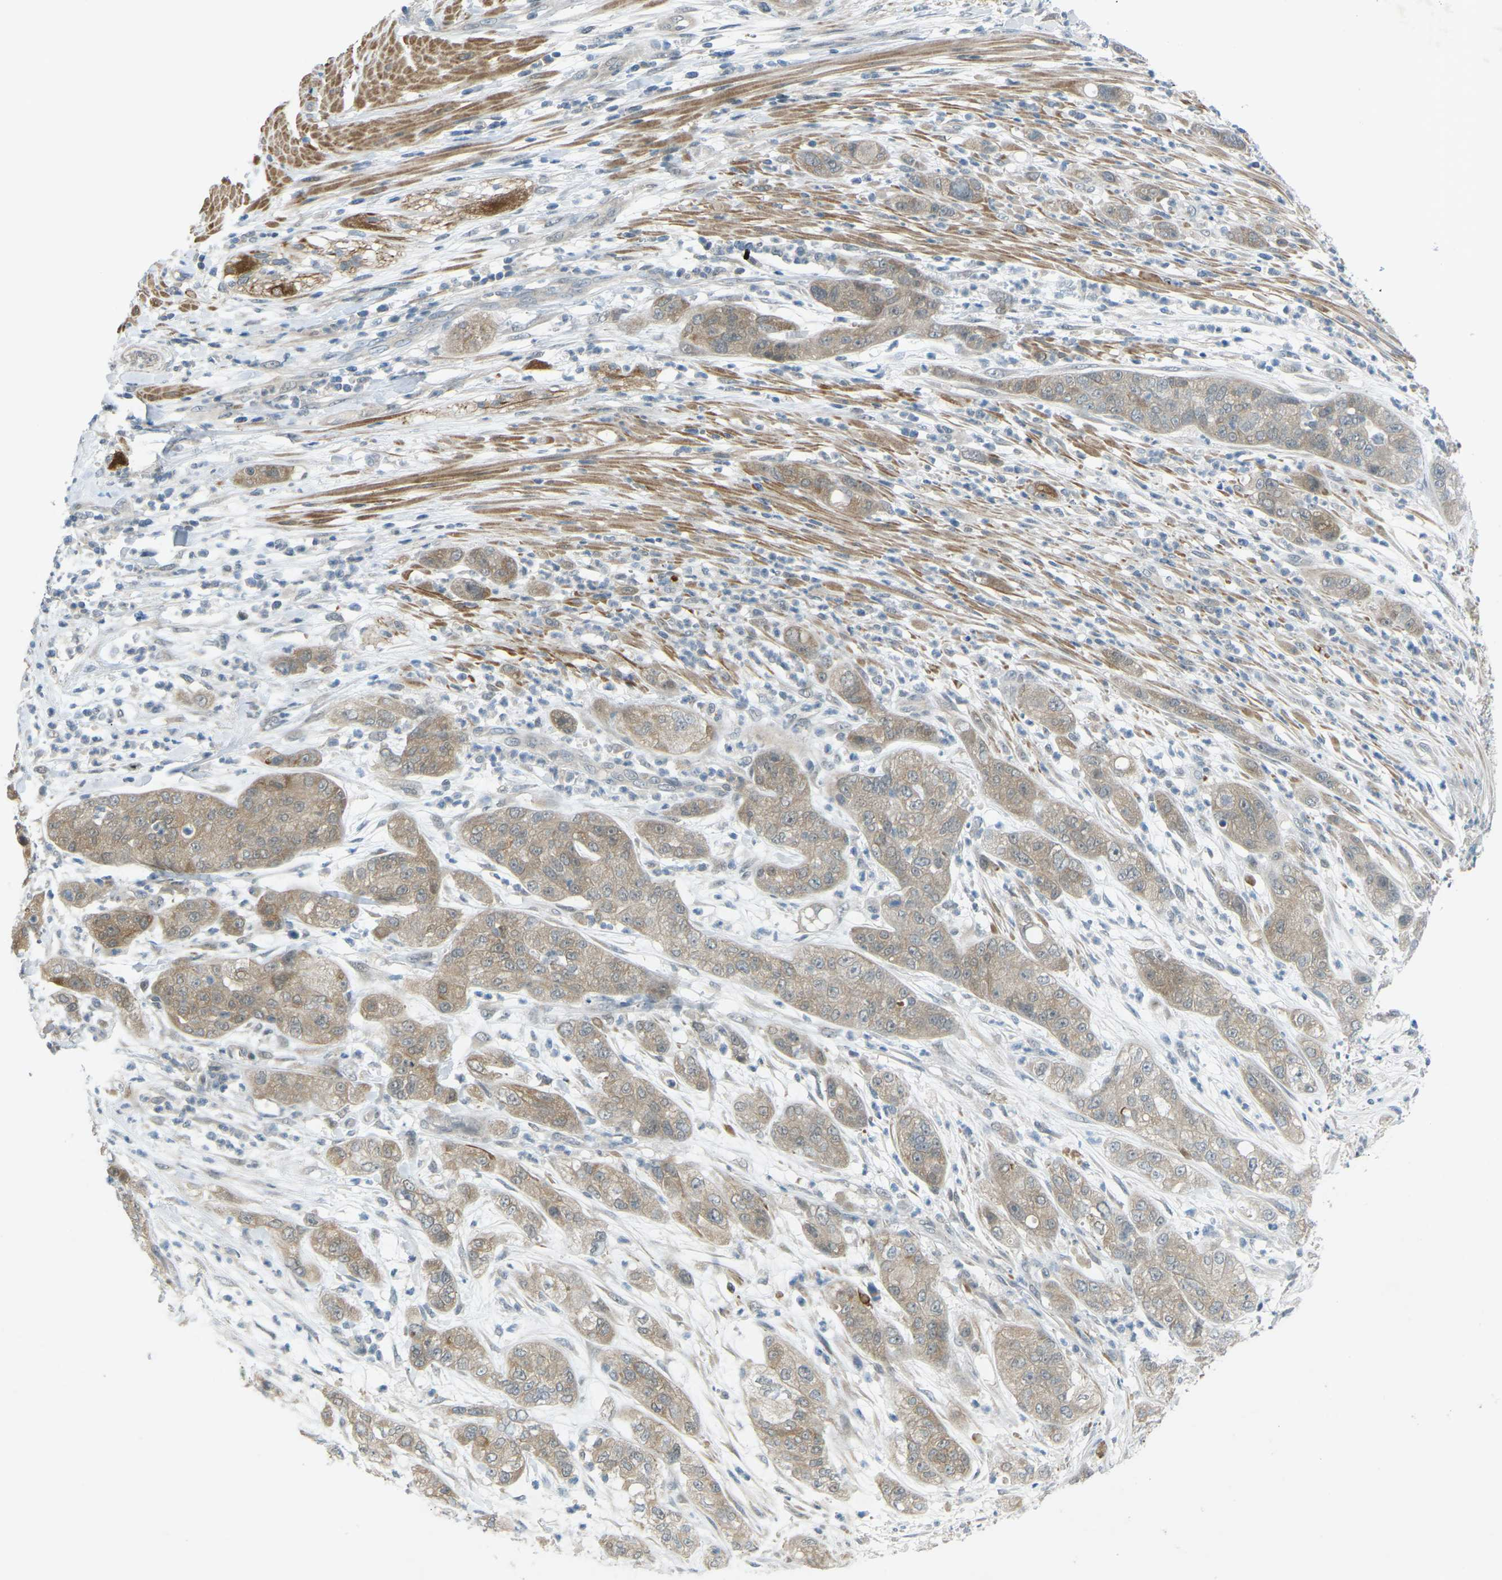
{"staining": {"intensity": "weak", "quantity": "25%-75%", "location": "cytoplasmic/membranous"}, "tissue": "pancreatic cancer", "cell_type": "Tumor cells", "image_type": "cancer", "snomed": [{"axis": "morphology", "description": "Adenocarcinoma, NOS"}, {"axis": "topography", "description": "Pancreas"}], "caption": "Immunohistochemistry (IHC) of pancreatic cancer exhibits low levels of weak cytoplasmic/membranous positivity in approximately 25%-75% of tumor cells. The staining was performed using DAB (3,3'-diaminobenzidine) to visualize the protein expression in brown, while the nuclei were stained in blue with hematoxylin (Magnification: 20x).", "gene": "RTN3", "patient": {"sex": "female", "age": 78}}